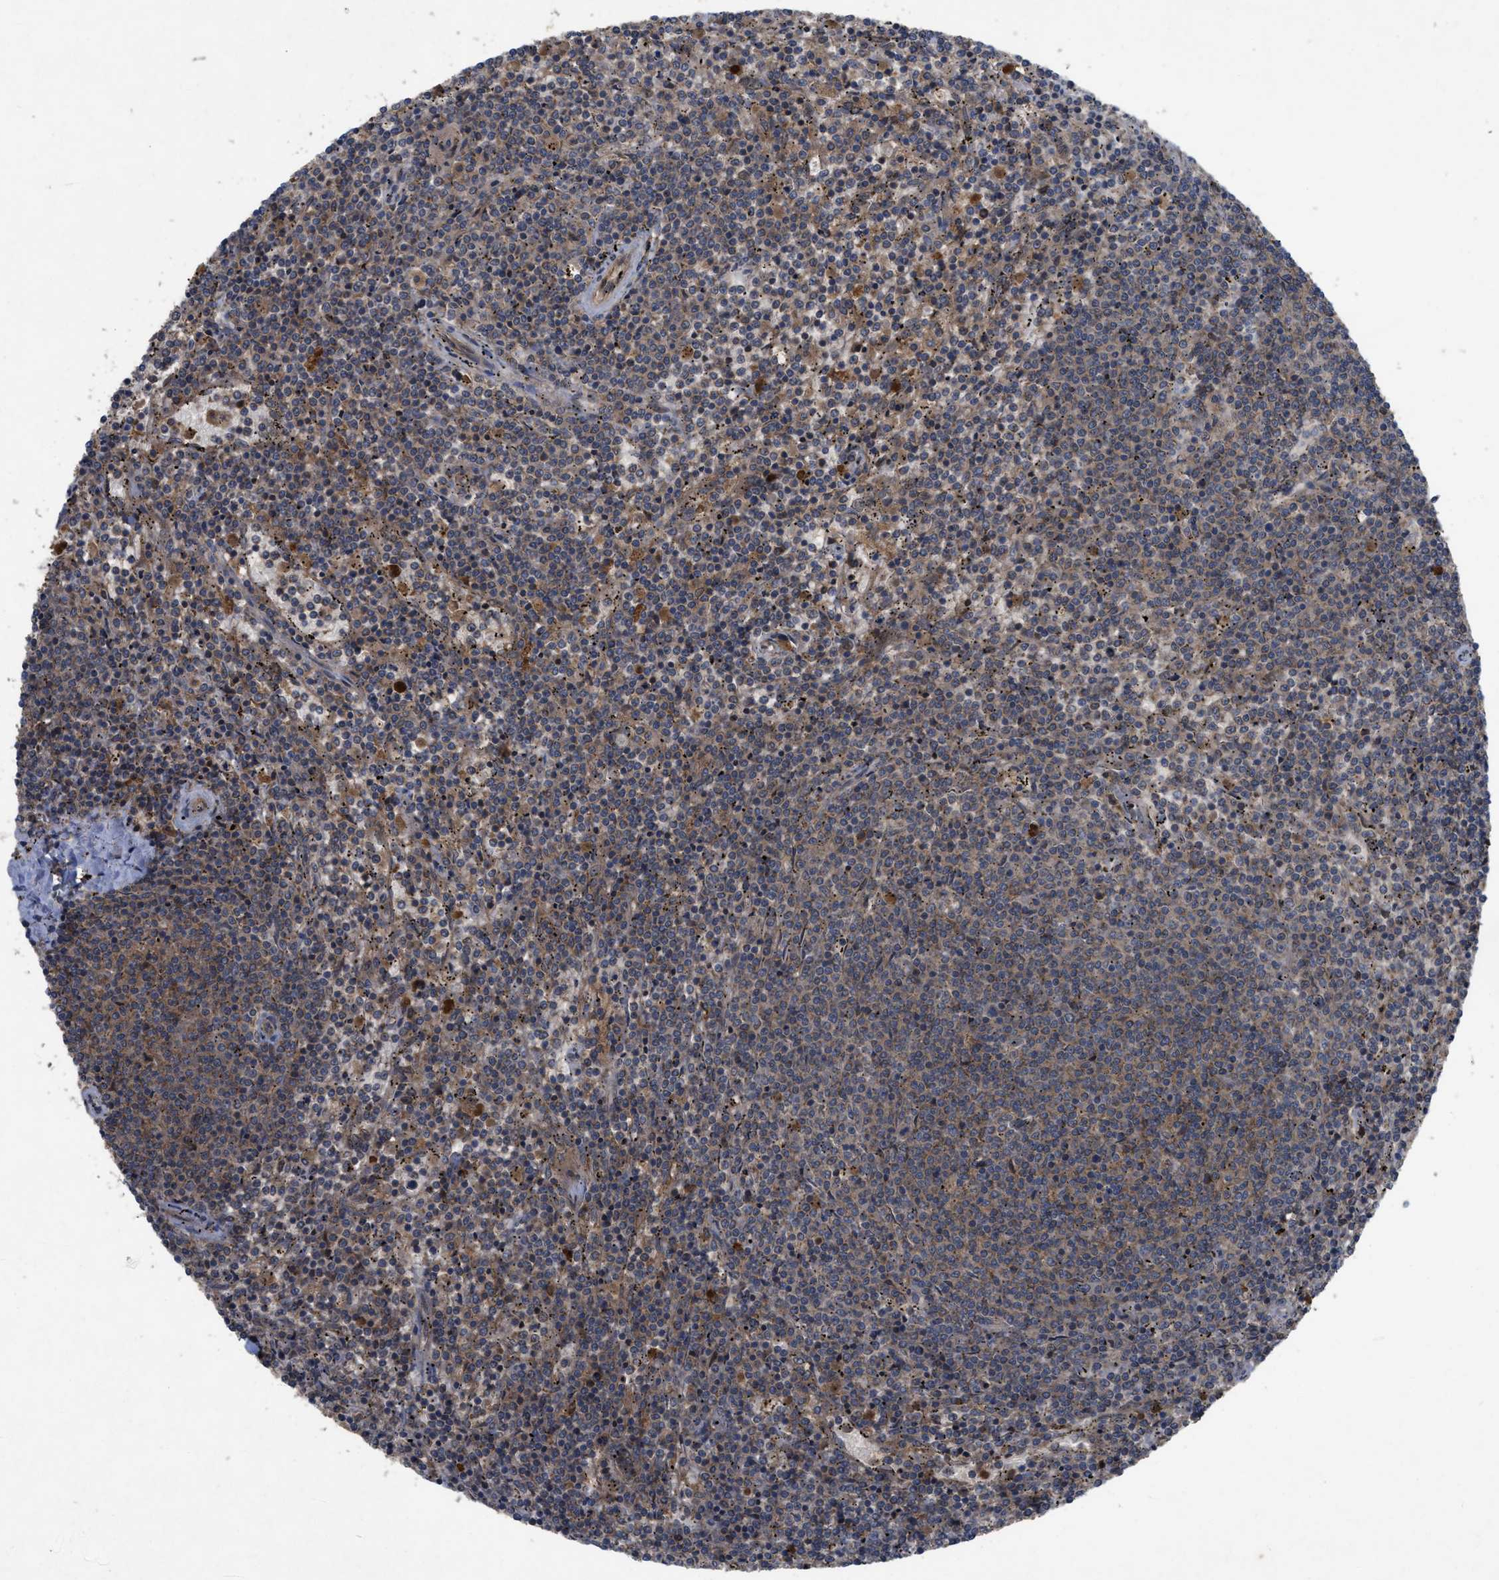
{"staining": {"intensity": "moderate", "quantity": ">75%", "location": "cytoplasmic/membranous"}, "tissue": "lymphoma", "cell_type": "Tumor cells", "image_type": "cancer", "snomed": [{"axis": "morphology", "description": "Malignant lymphoma, non-Hodgkin's type, Low grade"}, {"axis": "topography", "description": "Spleen"}], "caption": "This photomicrograph displays immunohistochemistry (IHC) staining of lymphoma, with medium moderate cytoplasmic/membranous staining in approximately >75% of tumor cells.", "gene": "RAB2A", "patient": {"sex": "female", "age": 50}}